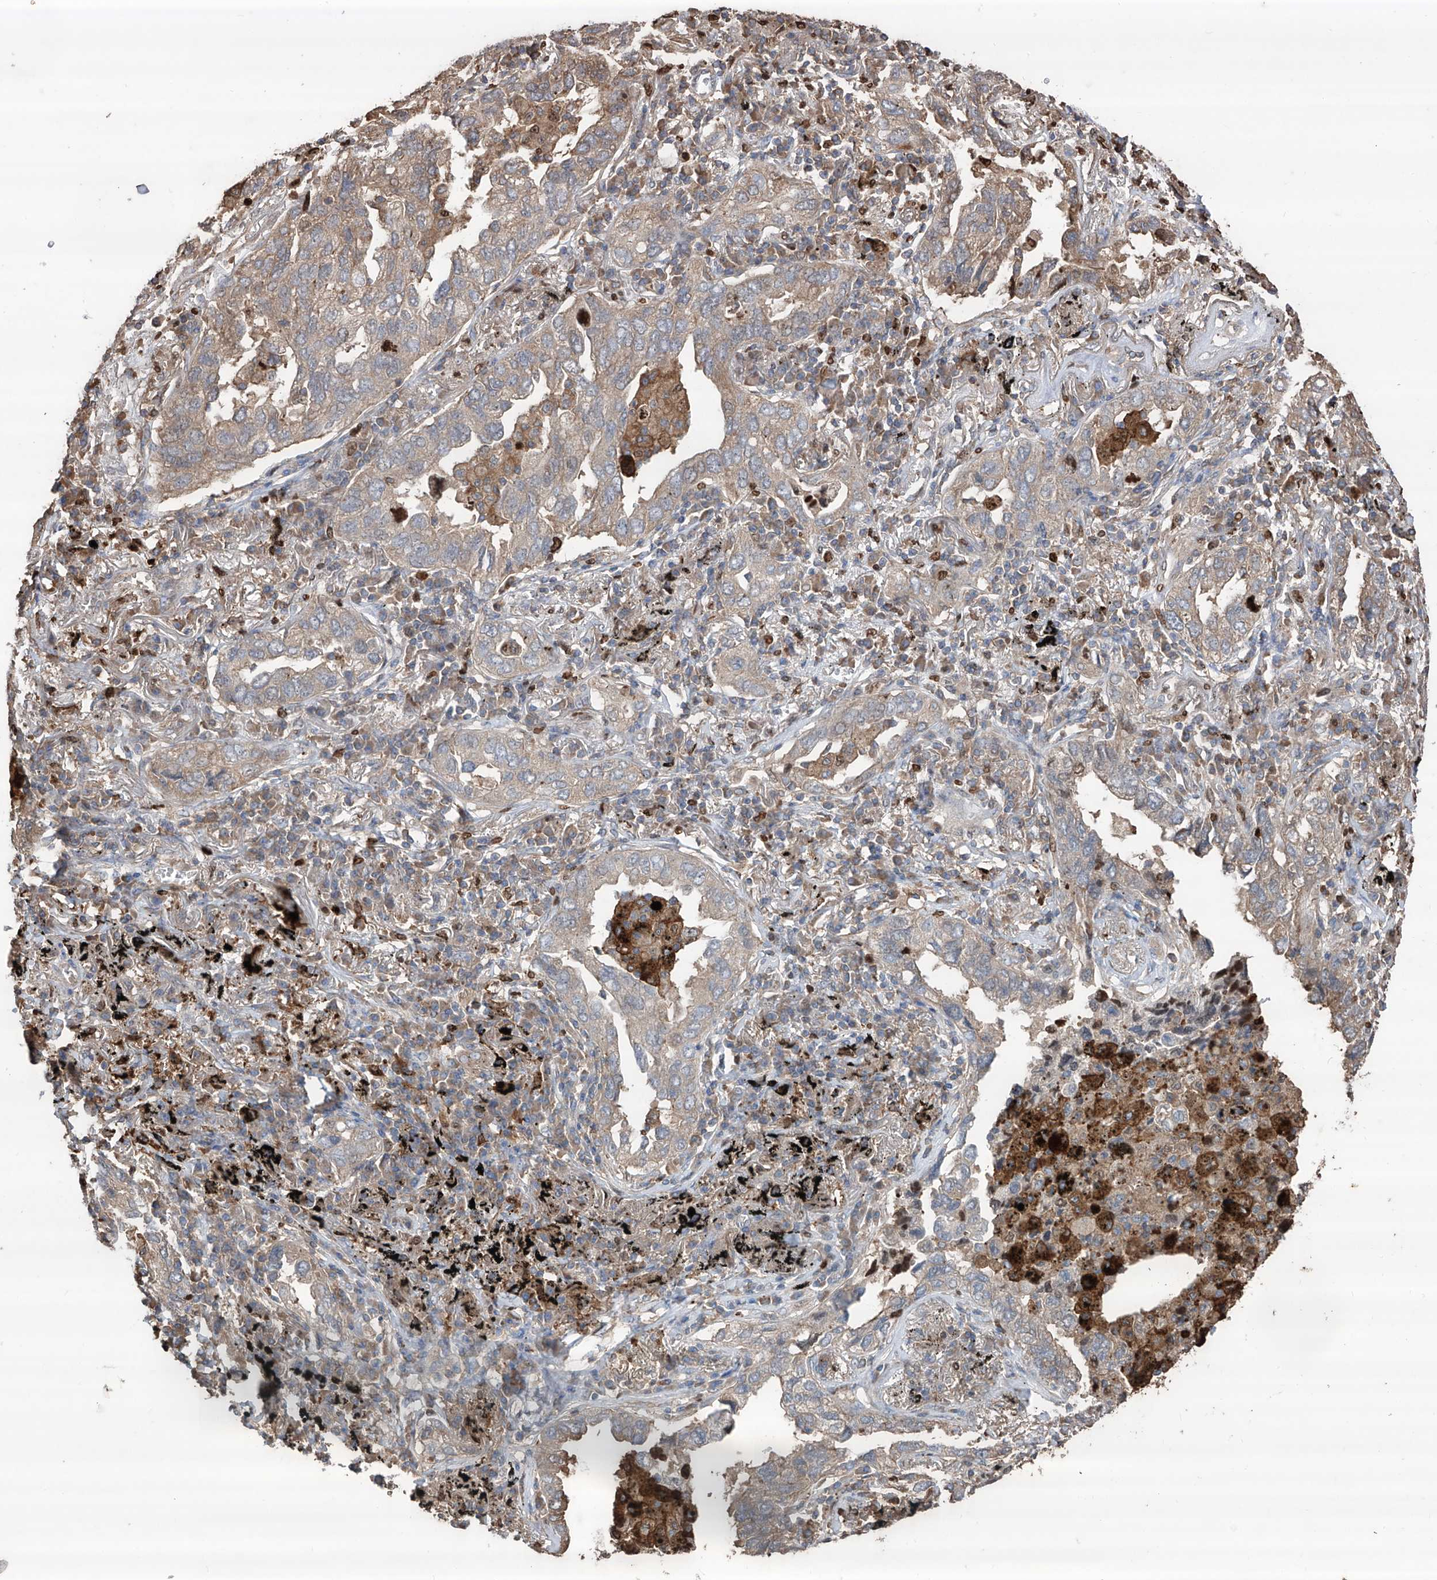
{"staining": {"intensity": "weak", "quantity": "25%-75%", "location": "cytoplasmic/membranous"}, "tissue": "lung cancer", "cell_type": "Tumor cells", "image_type": "cancer", "snomed": [{"axis": "morphology", "description": "Adenocarcinoma, NOS"}, {"axis": "topography", "description": "Lung"}], "caption": "Weak cytoplasmic/membranous expression is appreciated in approximately 25%-75% of tumor cells in lung cancer. Nuclei are stained in blue.", "gene": "EDN1", "patient": {"sex": "male", "age": 65}}